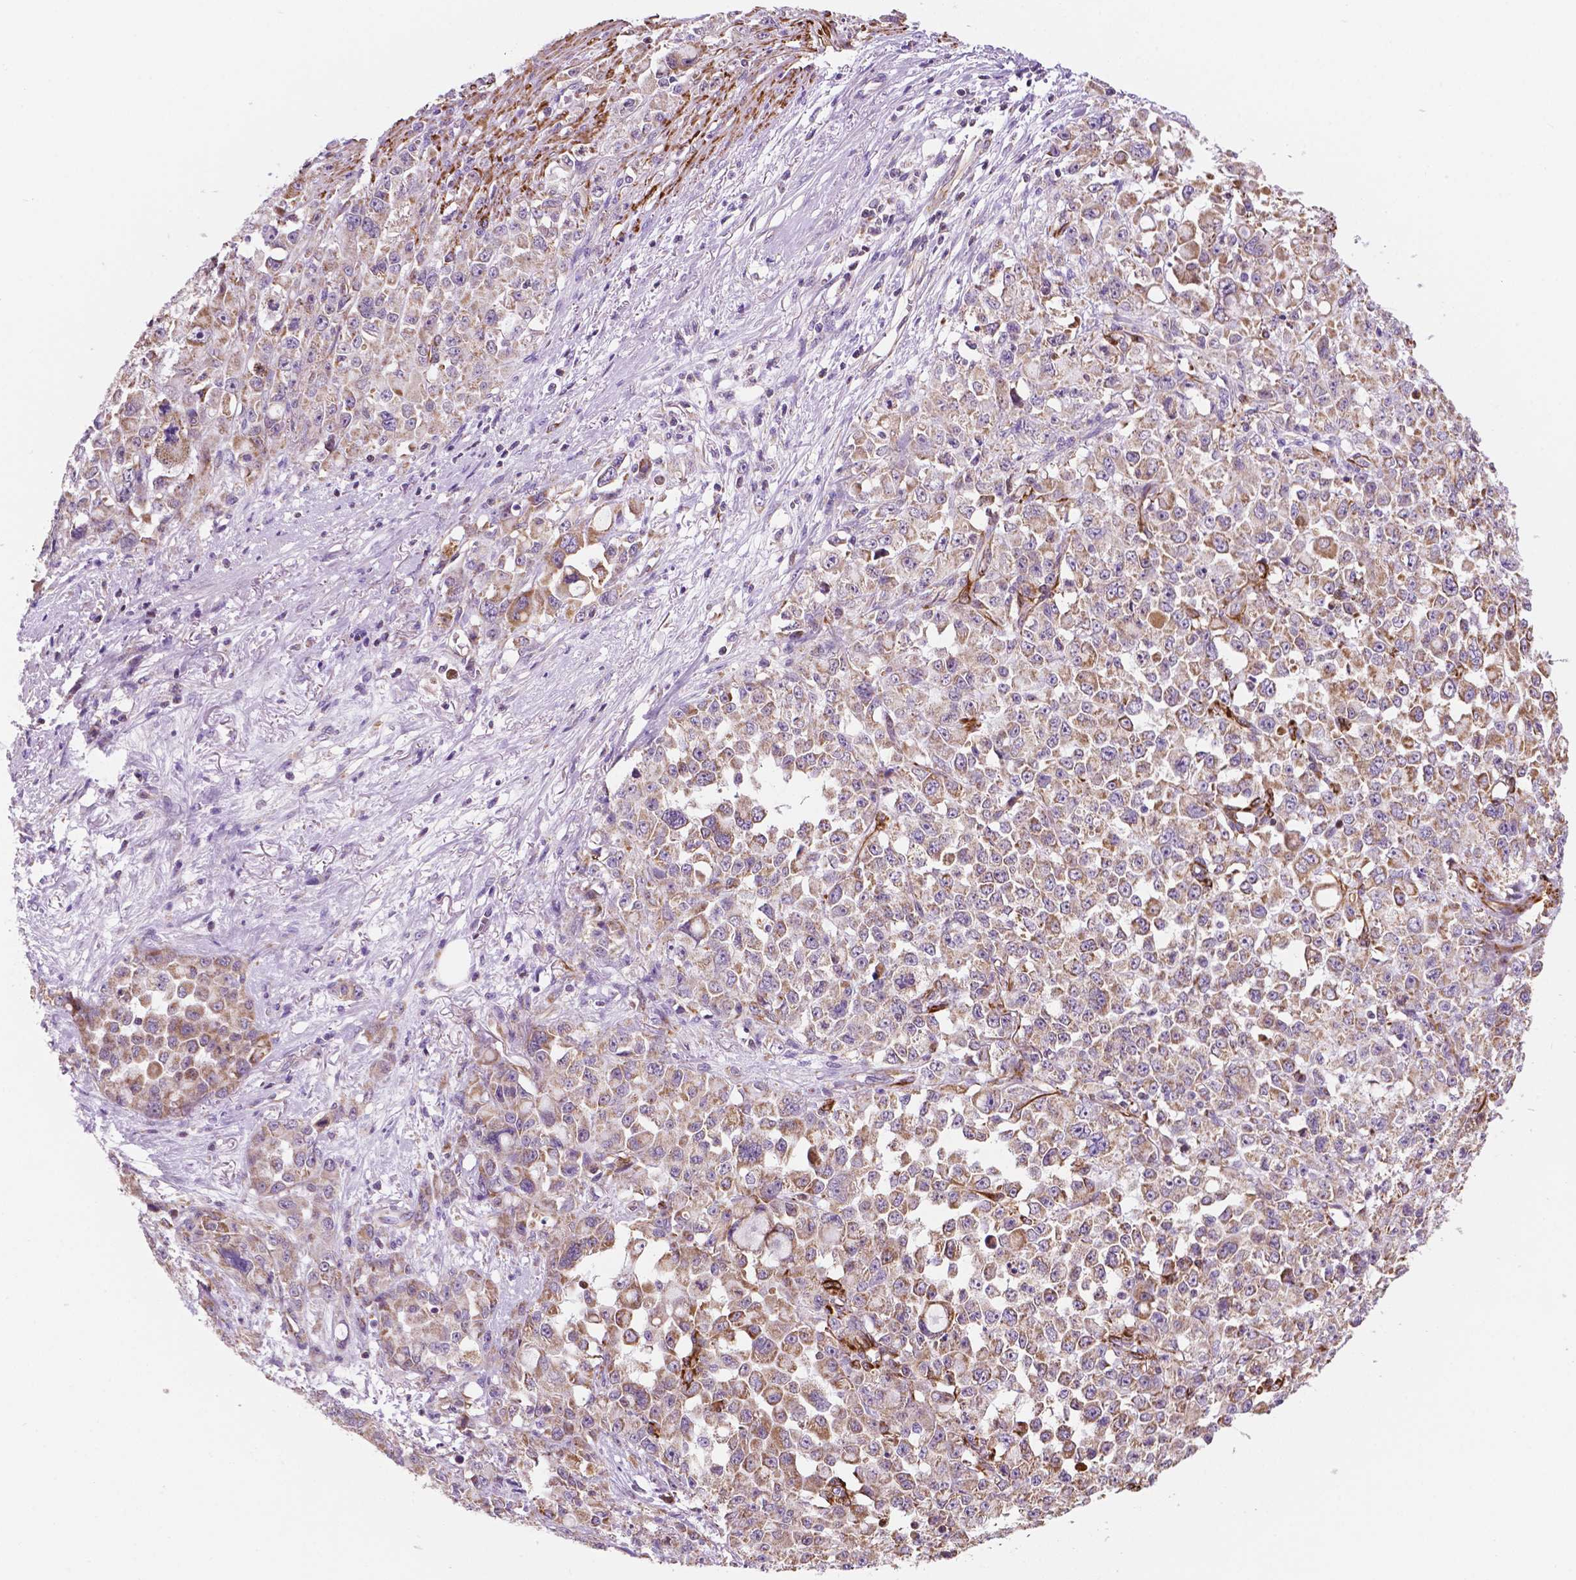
{"staining": {"intensity": "weak", "quantity": ">75%", "location": "cytoplasmic/membranous"}, "tissue": "stomach cancer", "cell_type": "Tumor cells", "image_type": "cancer", "snomed": [{"axis": "morphology", "description": "Adenocarcinoma, NOS"}, {"axis": "topography", "description": "Stomach"}], "caption": "Protein staining of stomach cancer tissue exhibits weak cytoplasmic/membranous staining in approximately >75% of tumor cells.", "gene": "GEMIN4", "patient": {"sex": "female", "age": 76}}